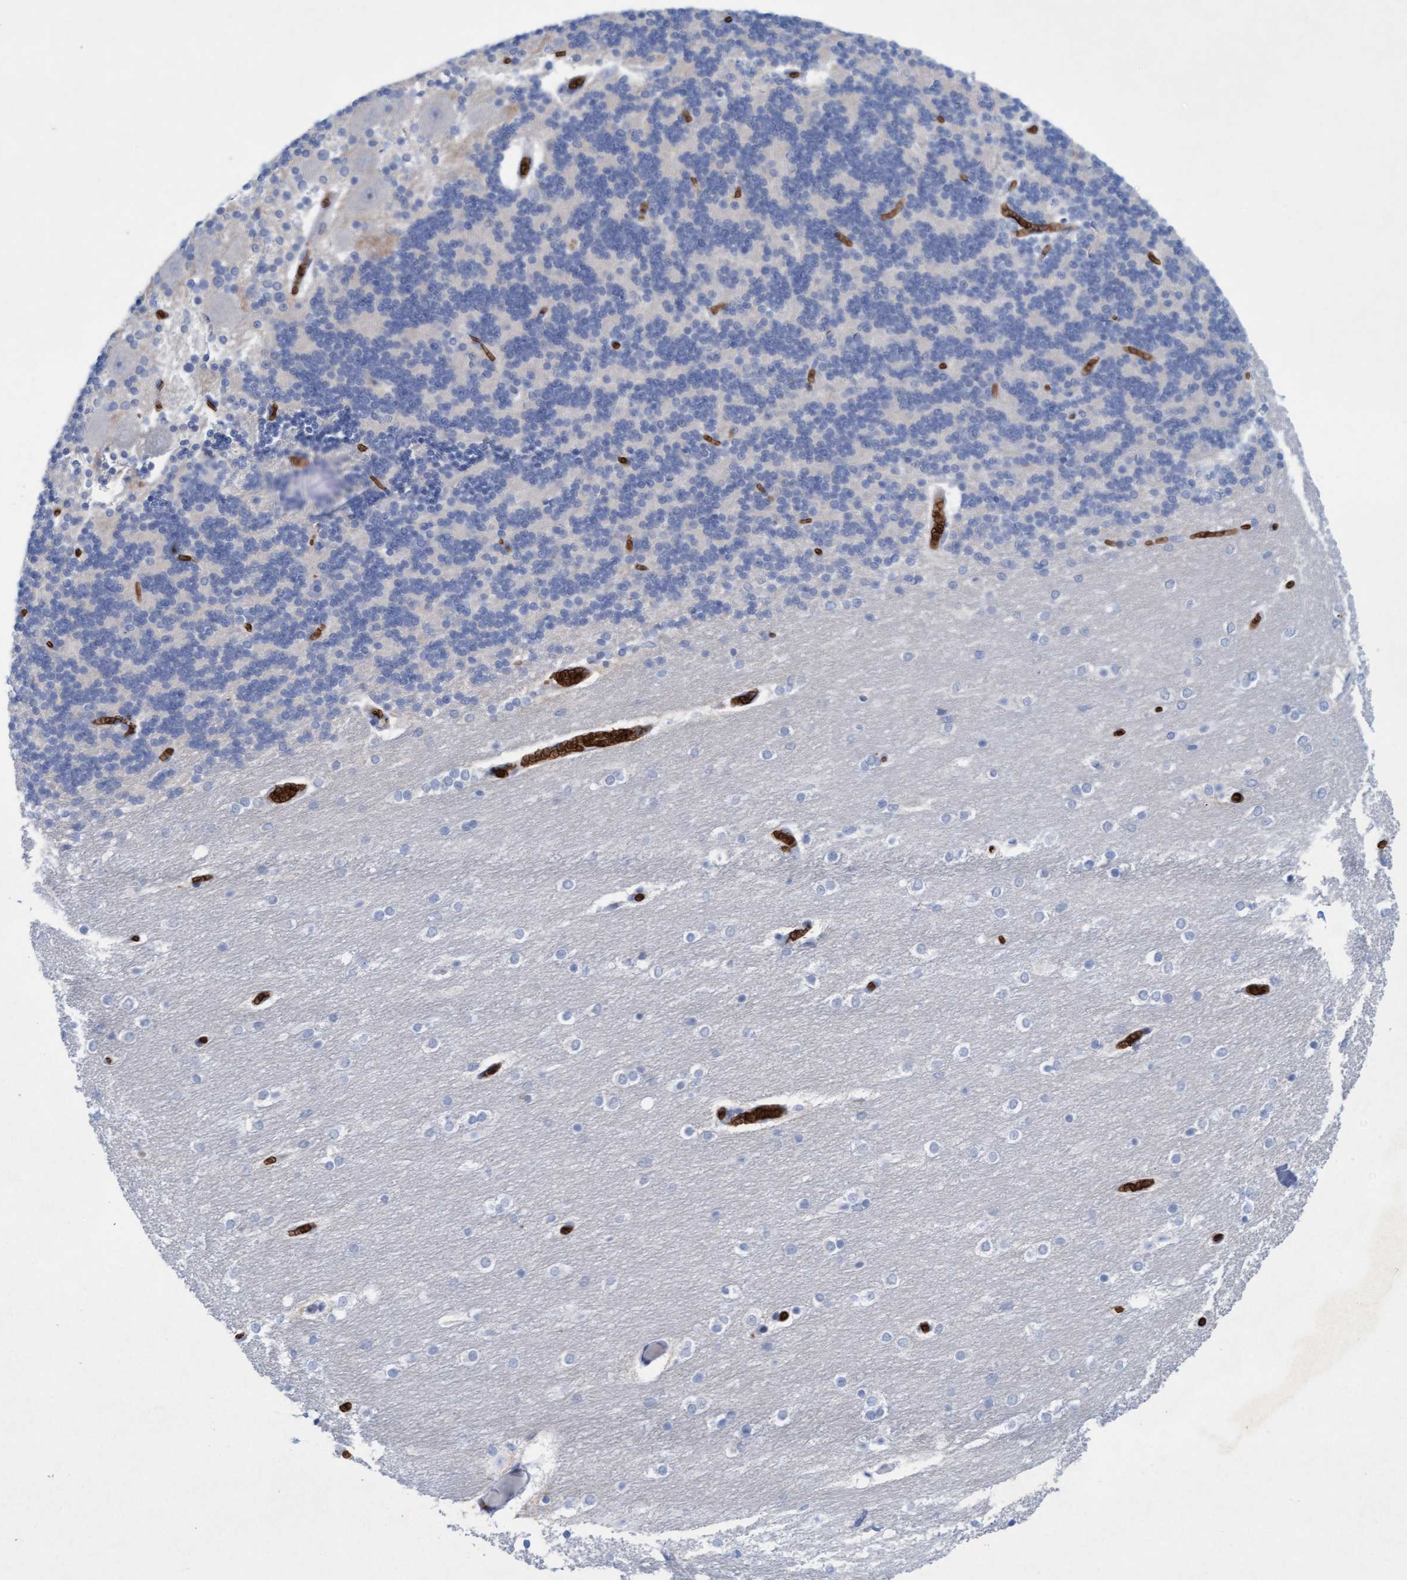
{"staining": {"intensity": "negative", "quantity": "none", "location": "none"}, "tissue": "cerebellum", "cell_type": "Cells in granular layer", "image_type": "normal", "snomed": [{"axis": "morphology", "description": "Normal tissue, NOS"}, {"axis": "topography", "description": "Cerebellum"}], "caption": "Photomicrograph shows no significant protein expression in cells in granular layer of unremarkable cerebellum. The staining was performed using DAB to visualize the protein expression in brown, while the nuclei were stained in blue with hematoxylin (Magnification: 20x).", "gene": "SPEM2", "patient": {"sex": "female", "age": 54}}